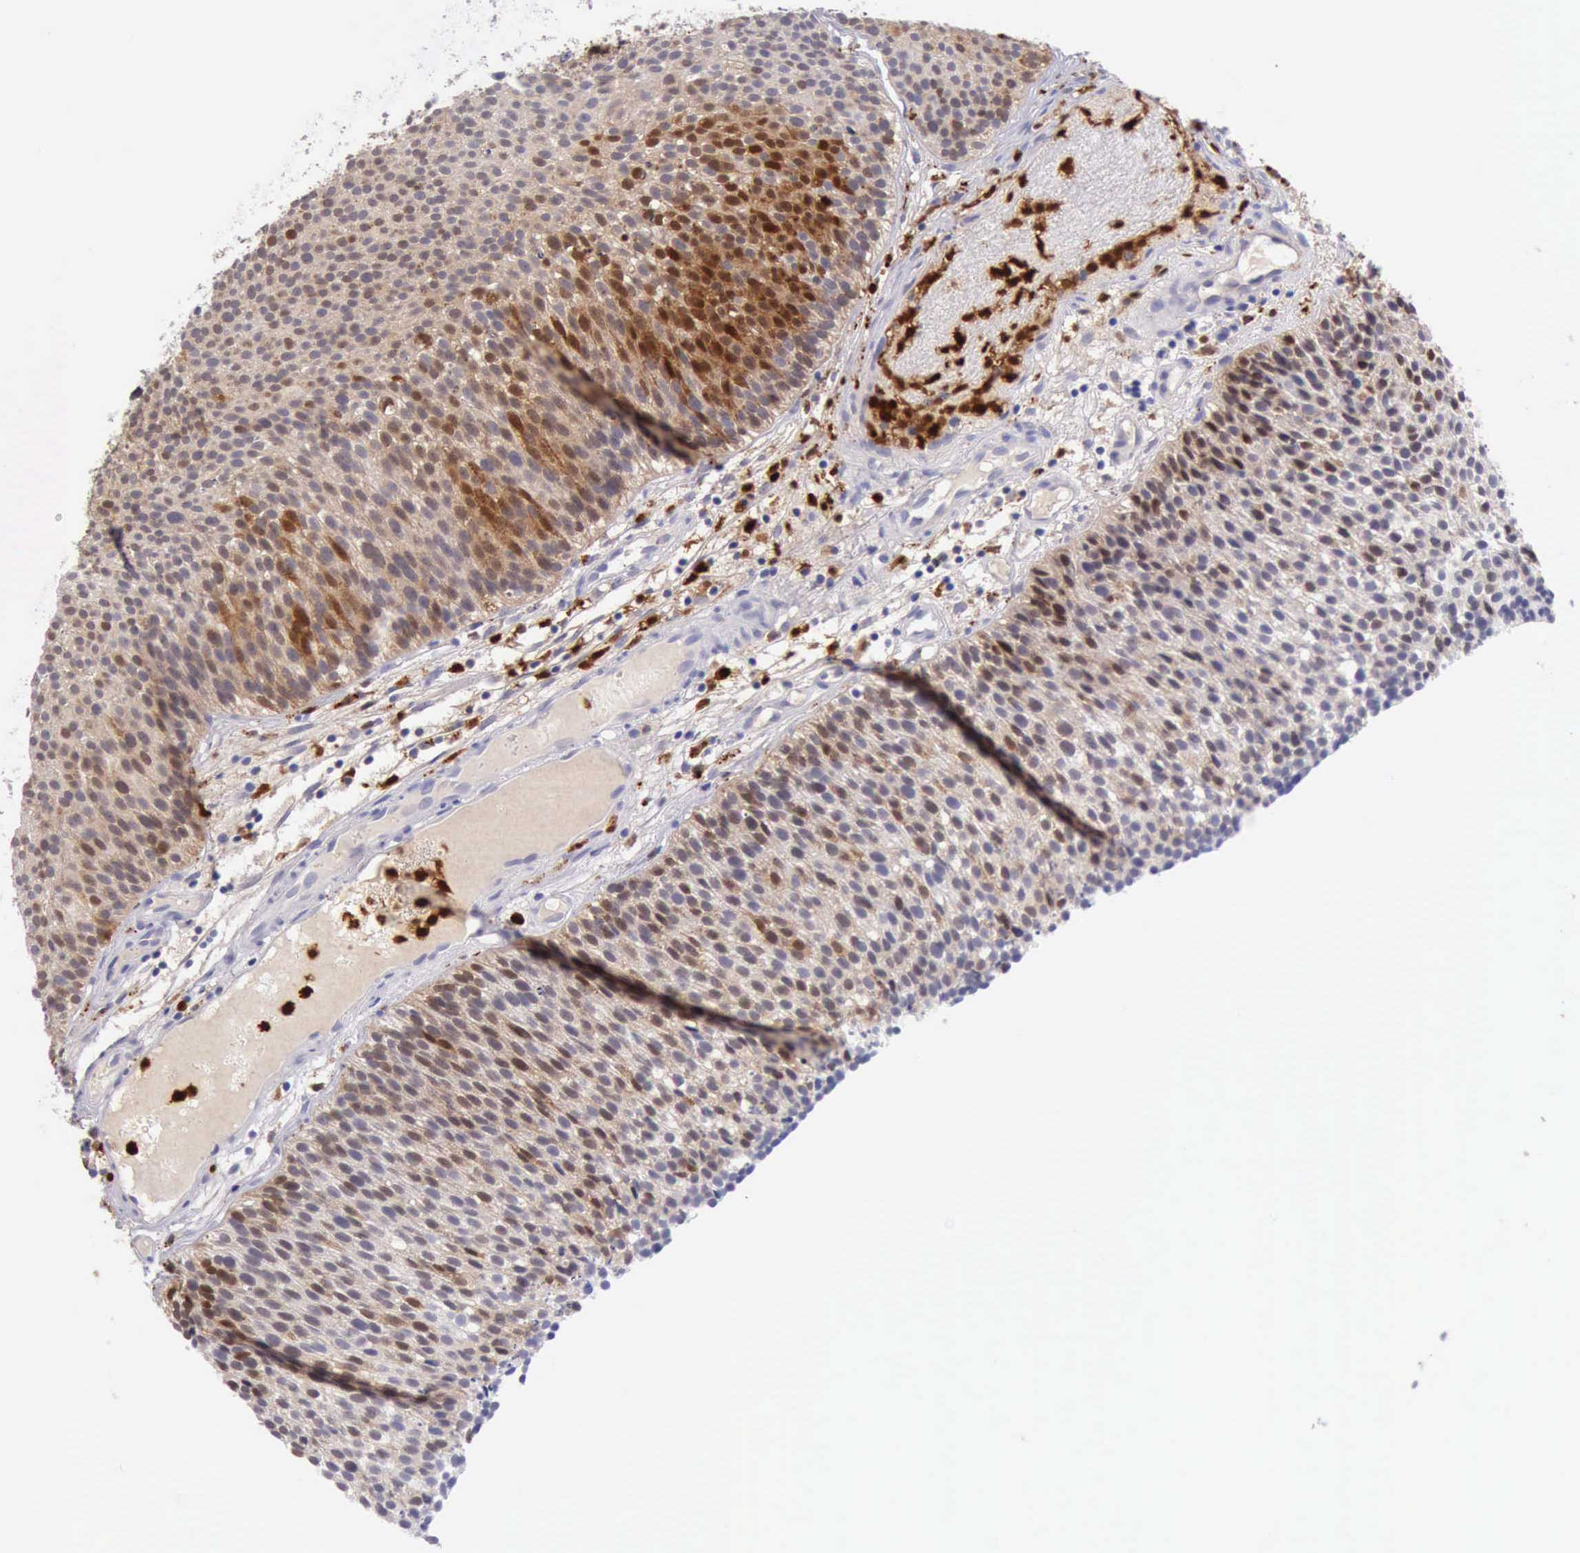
{"staining": {"intensity": "strong", "quantity": "25%-75%", "location": "cytoplasmic/membranous,nuclear"}, "tissue": "urothelial cancer", "cell_type": "Tumor cells", "image_type": "cancer", "snomed": [{"axis": "morphology", "description": "Urothelial carcinoma, Low grade"}, {"axis": "topography", "description": "Urinary bladder"}], "caption": "High-magnification brightfield microscopy of low-grade urothelial carcinoma stained with DAB (brown) and counterstained with hematoxylin (blue). tumor cells exhibit strong cytoplasmic/membranous and nuclear positivity is present in approximately25%-75% of cells.", "gene": "CSTA", "patient": {"sex": "male", "age": 85}}